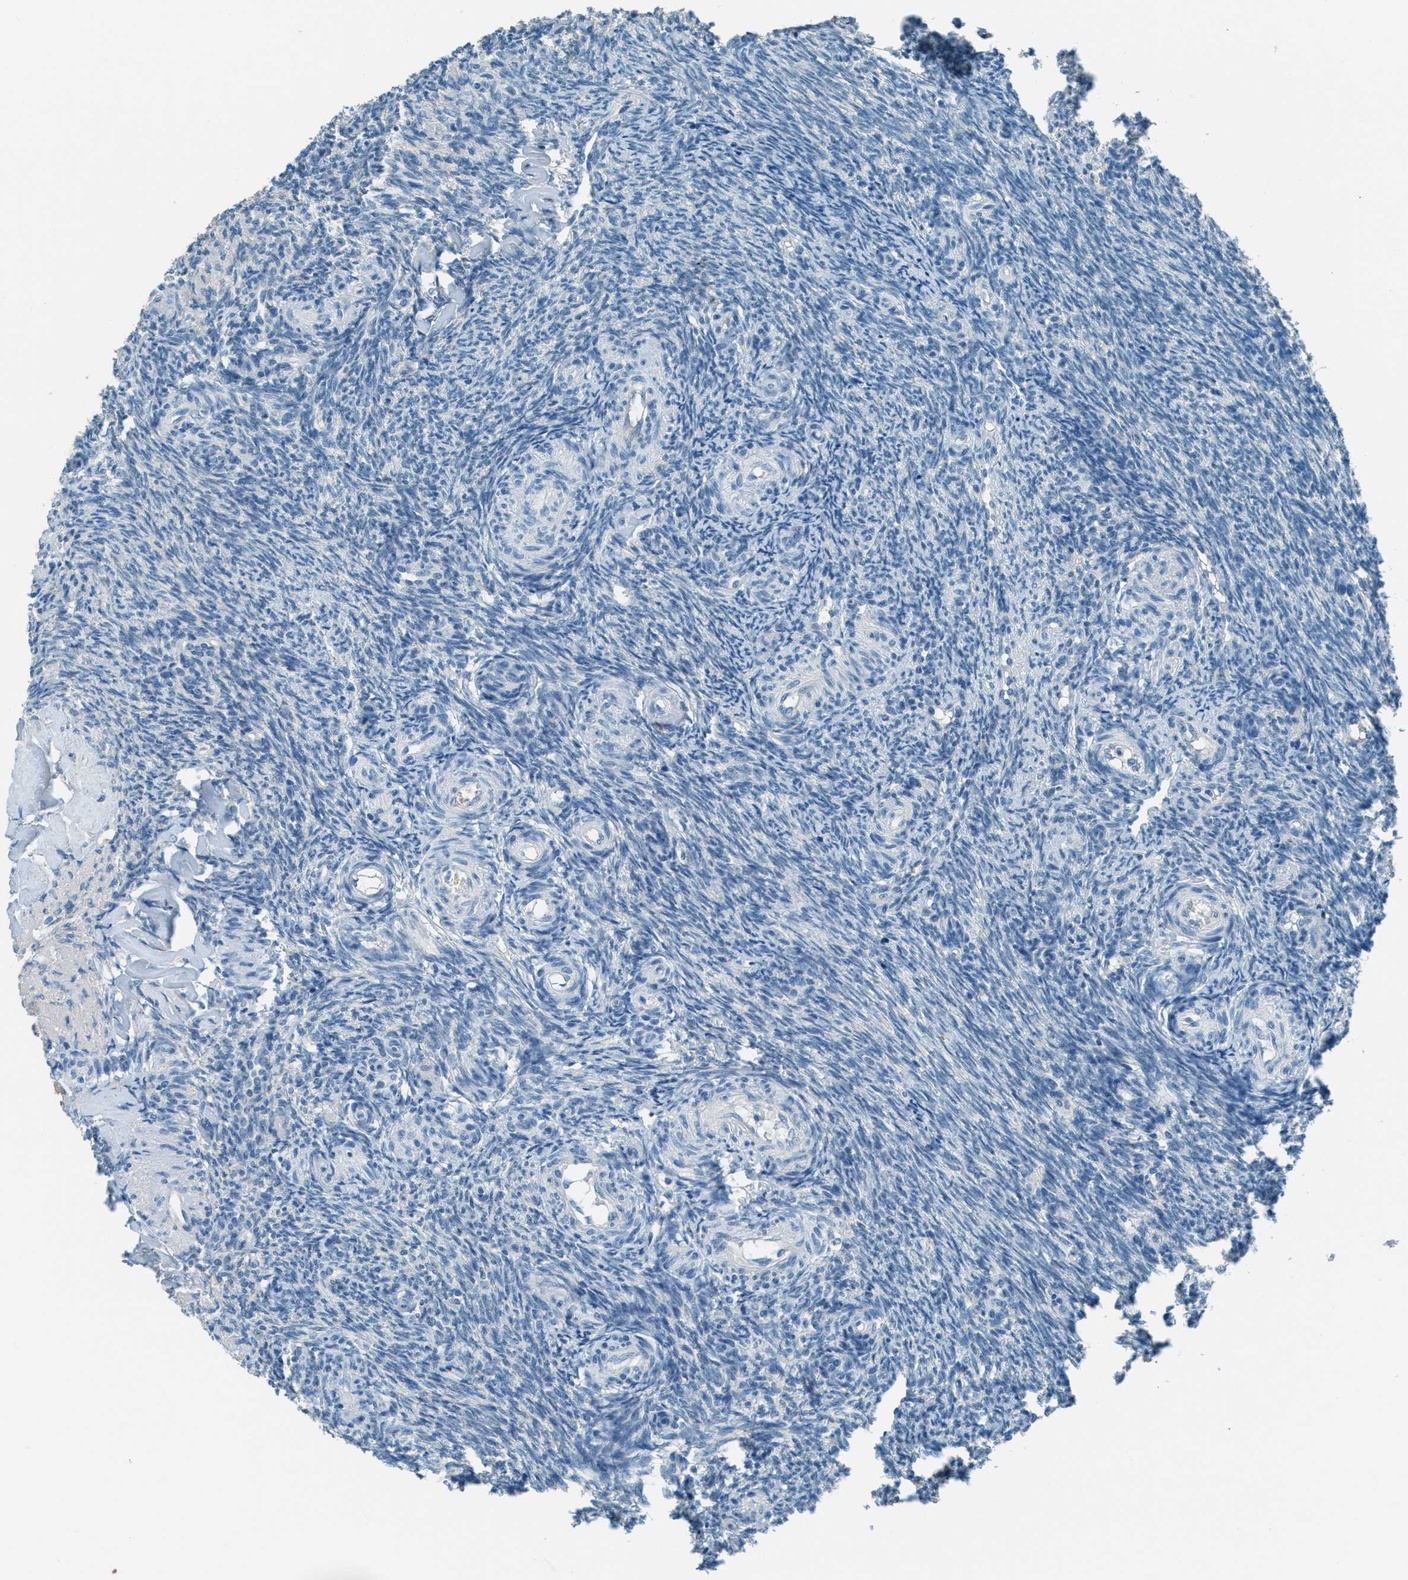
{"staining": {"intensity": "weak", "quantity": ">75%", "location": "cytoplasmic/membranous"}, "tissue": "ovary", "cell_type": "Follicle cells", "image_type": "normal", "snomed": [{"axis": "morphology", "description": "Normal tissue, NOS"}, {"axis": "topography", "description": "Ovary"}], "caption": "High-magnification brightfield microscopy of unremarkable ovary stained with DAB (3,3'-diaminobenzidine) (brown) and counterstained with hematoxylin (blue). follicle cells exhibit weak cytoplasmic/membranous staining is appreciated in about>75% of cells.", "gene": "MSLN", "patient": {"sex": "female", "age": 41}}